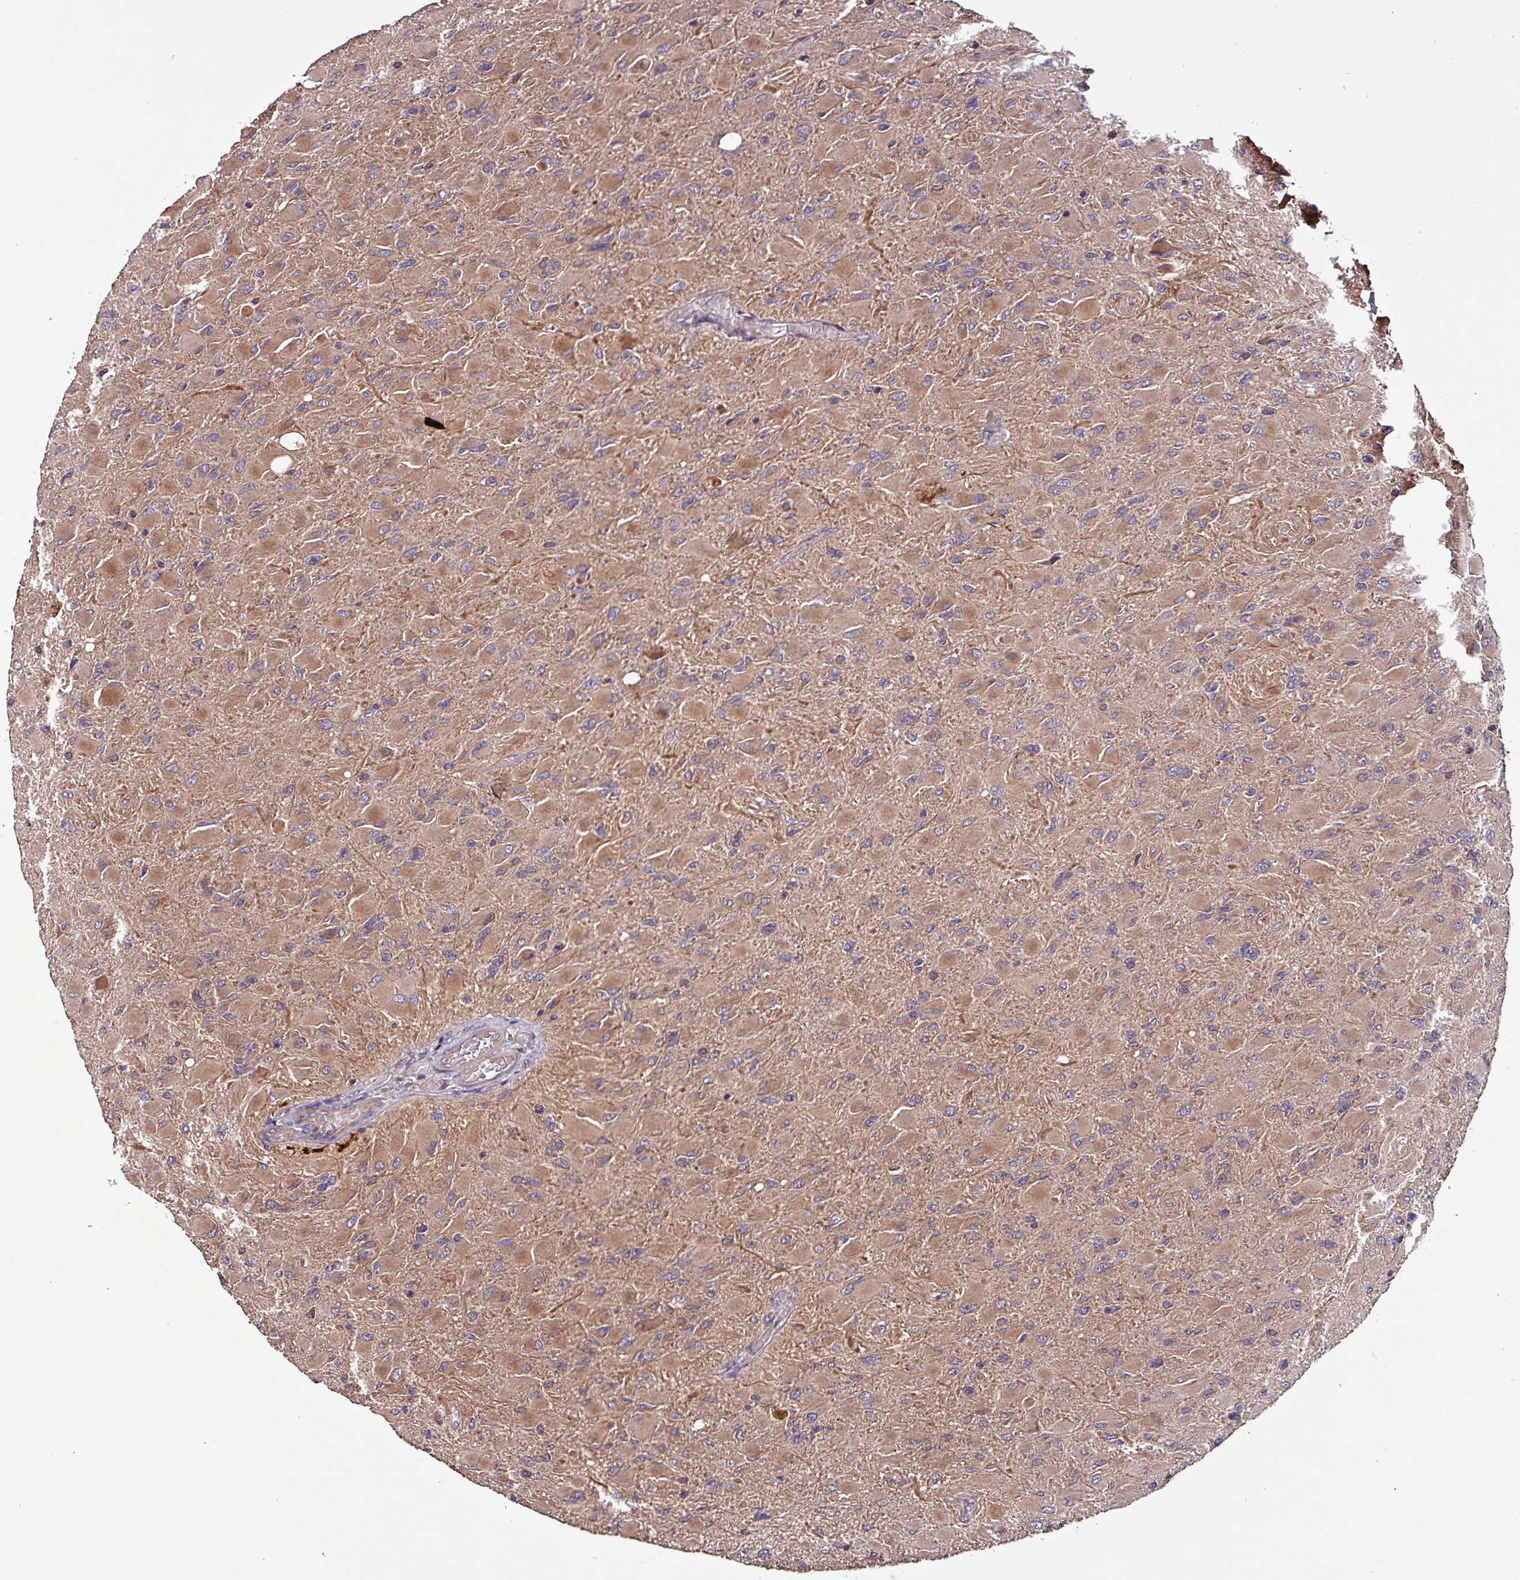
{"staining": {"intensity": "moderate", "quantity": ">75%", "location": "cytoplasmic/membranous"}, "tissue": "glioma", "cell_type": "Tumor cells", "image_type": "cancer", "snomed": [{"axis": "morphology", "description": "Glioma, malignant, High grade"}, {"axis": "topography", "description": "Cerebral cortex"}], "caption": "A medium amount of moderate cytoplasmic/membranous staining is identified in about >75% of tumor cells in malignant glioma (high-grade) tissue.", "gene": "PAFAH1B2", "patient": {"sex": "female", "age": 36}}